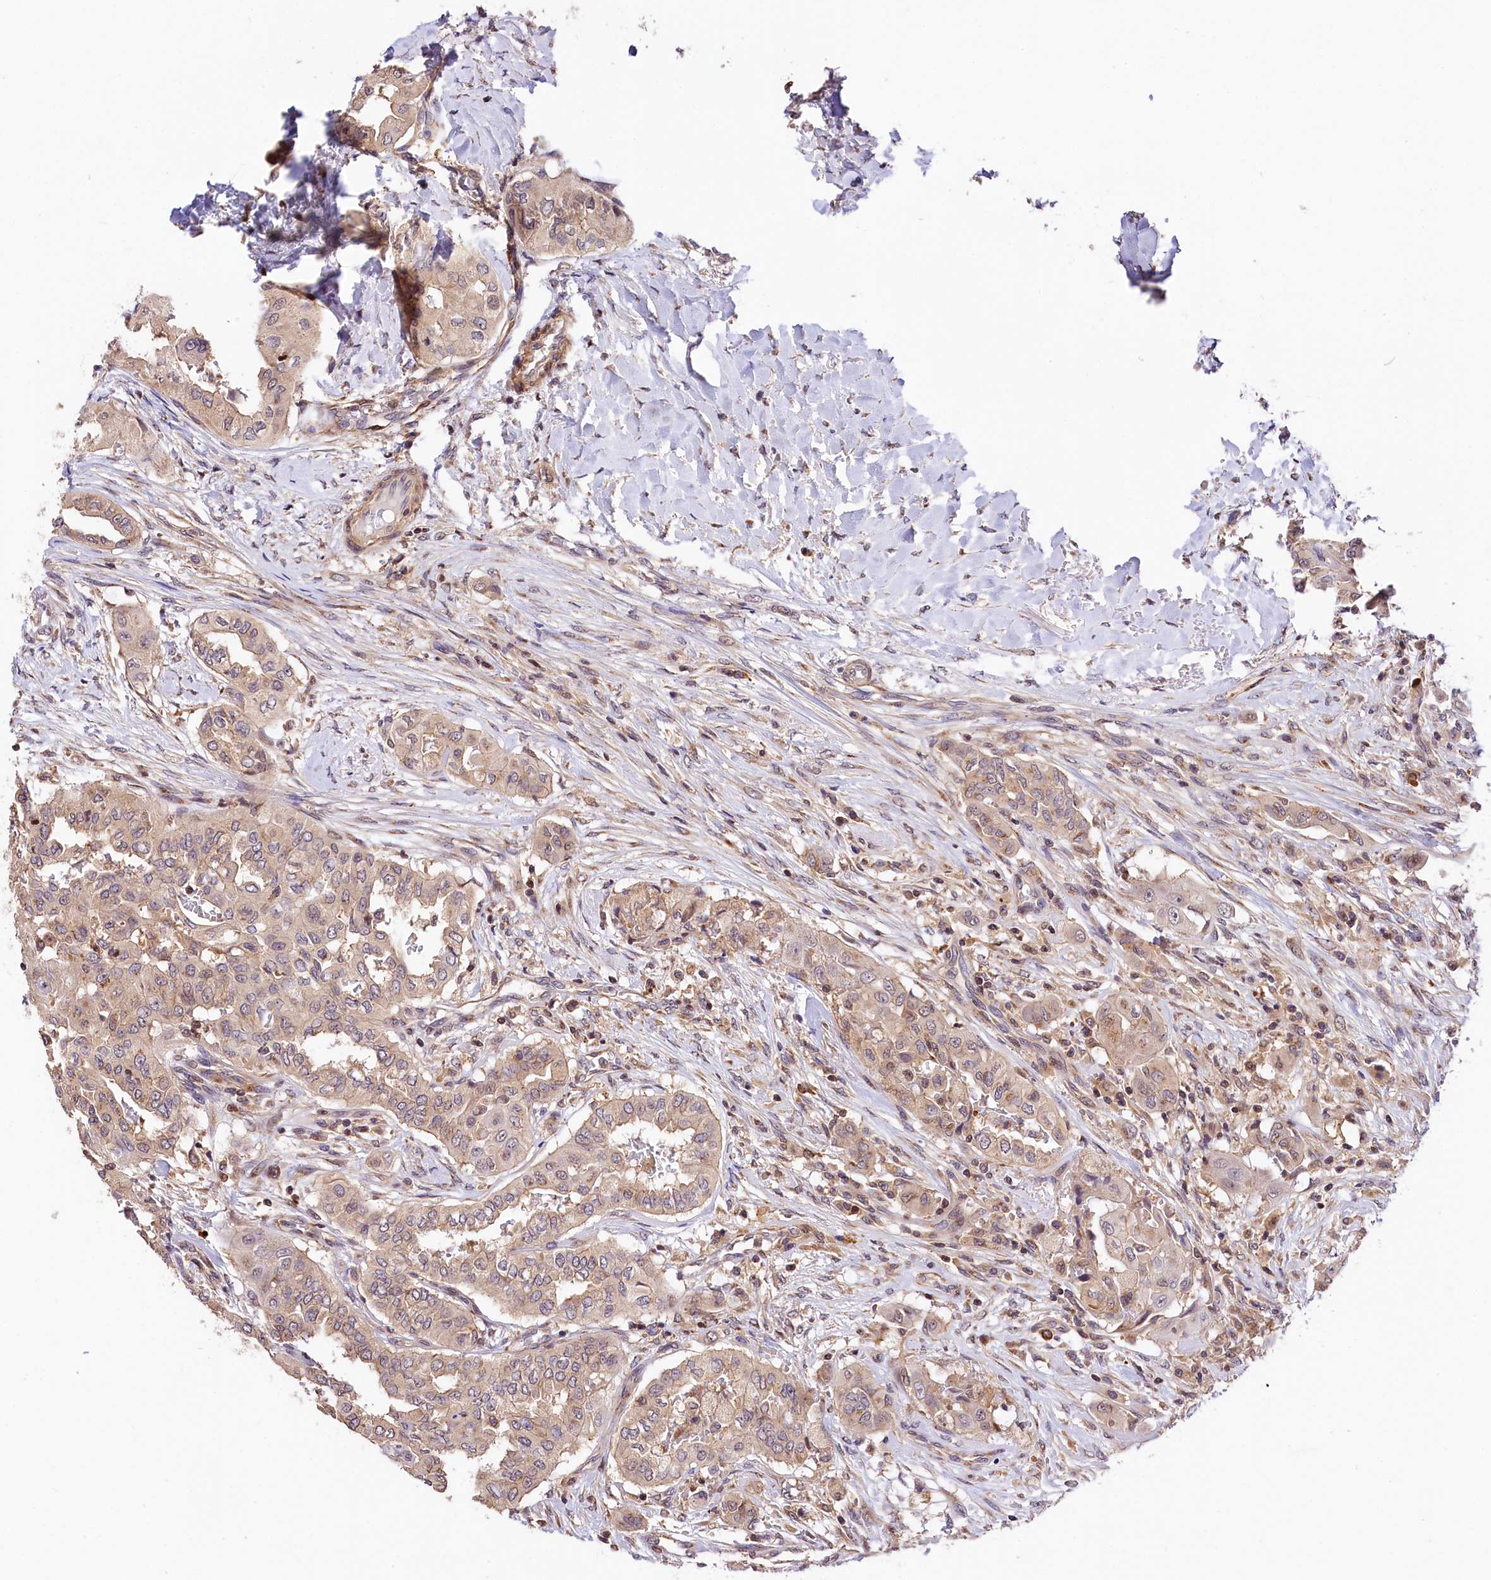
{"staining": {"intensity": "weak", "quantity": "<25%", "location": "cytoplasmic/membranous"}, "tissue": "thyroid cancer", "cell_type": "Tumor cells", "image_type": "cancer", "snomed": [{"axis": "morphology", "description": "Papillary adenocarcinoma, NOS"}, {"axis": "topography", "description": "Thyroid gland"}], "caption": "Thyroid papillary adenocarcinoma was stained to show a protein in brown. There is no significant positivity in tumor cells.", "gene": "CHORDC1", "patient": {"sex": "female", "age": 59}}